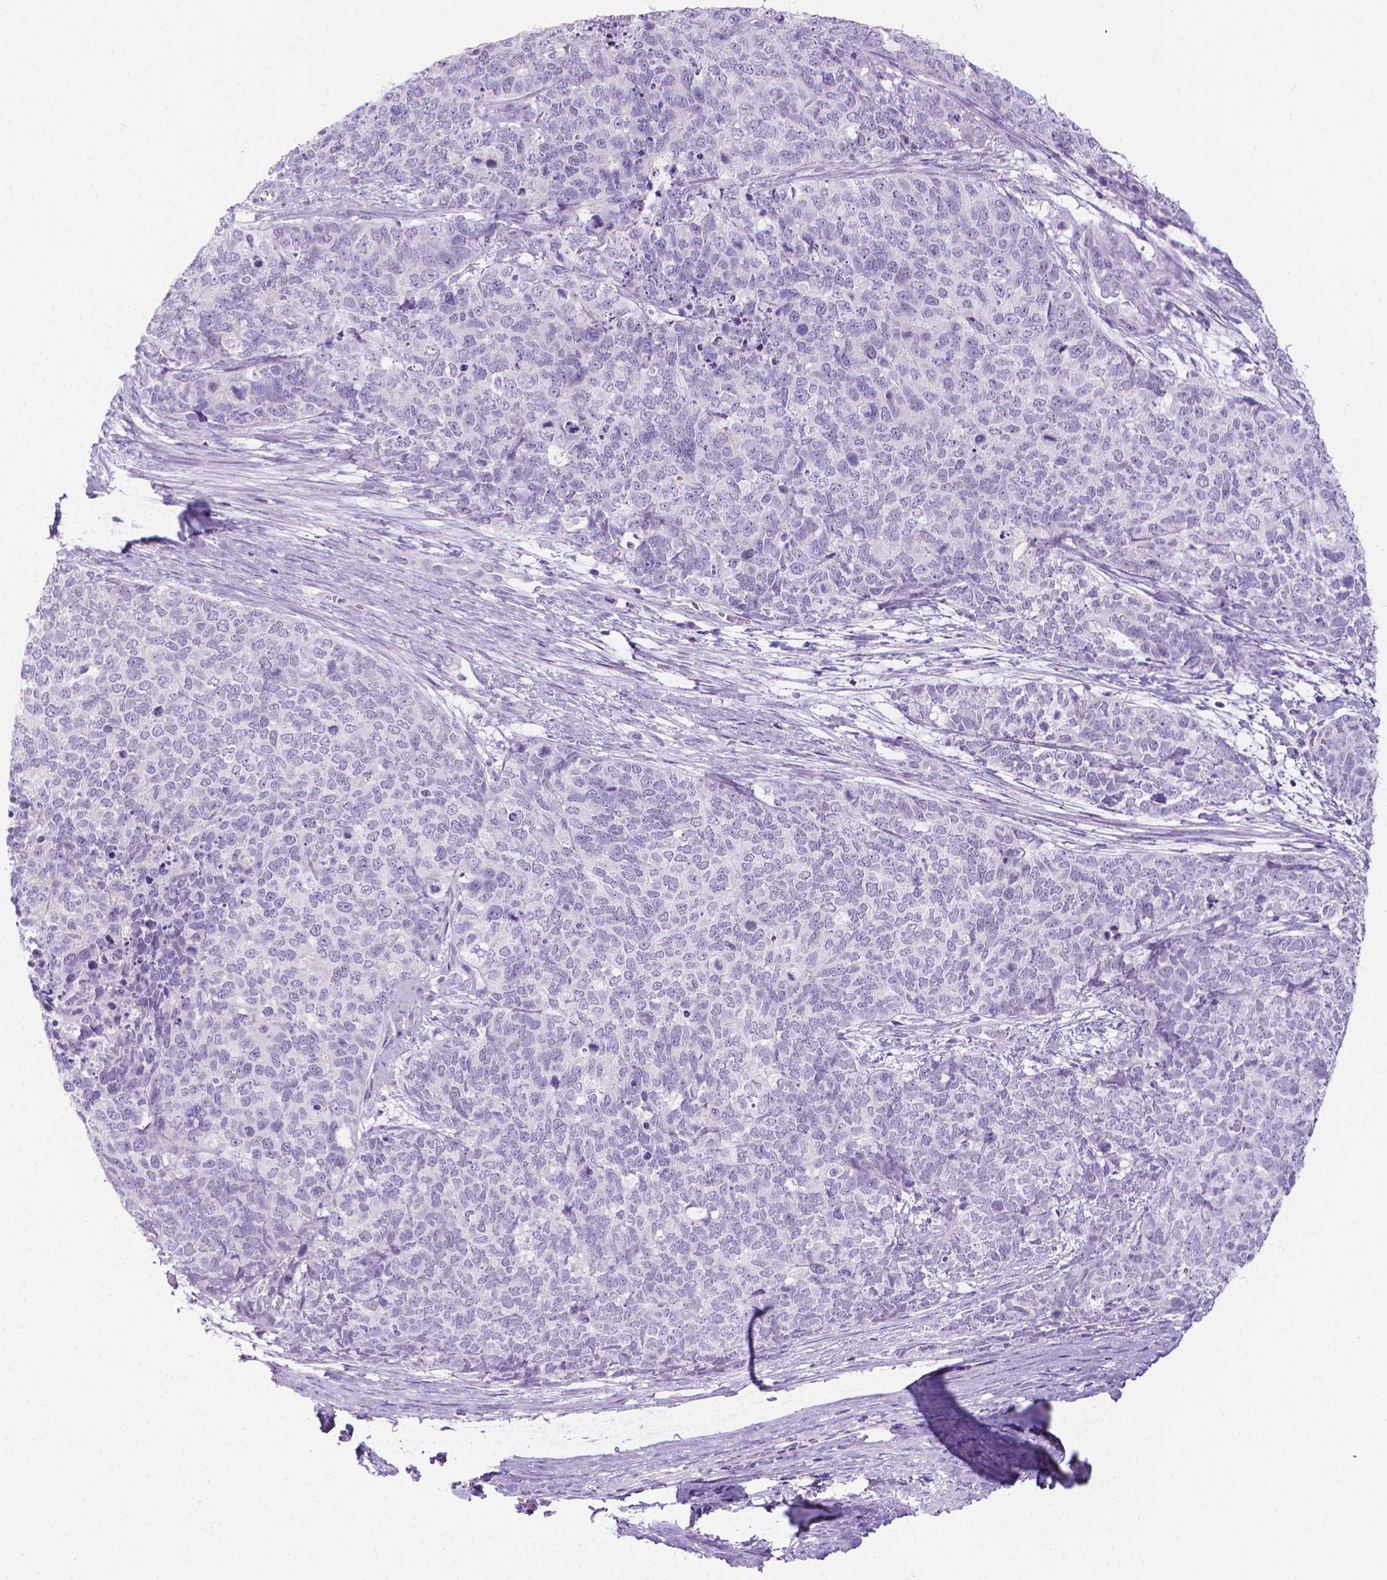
{"staining": {"intensity": "negative", "quantity": "none", "location": "none"}, "tissue": "cervical cancer", "cell_type": "Tumor cells", "image_type": "cancer", "snomed": [{"axis": "morphology", "description": "Squamous cell carcinoma, NOS"}, {"axis": "topography", "description": "Cervix"}], "caption": "Immunohistochemistry of human squamous cell carcinoma (cervical) displays no positivity in tumor cells.", "gene": "SPAG6", "patient": {"sex": "female", "age": 63}}